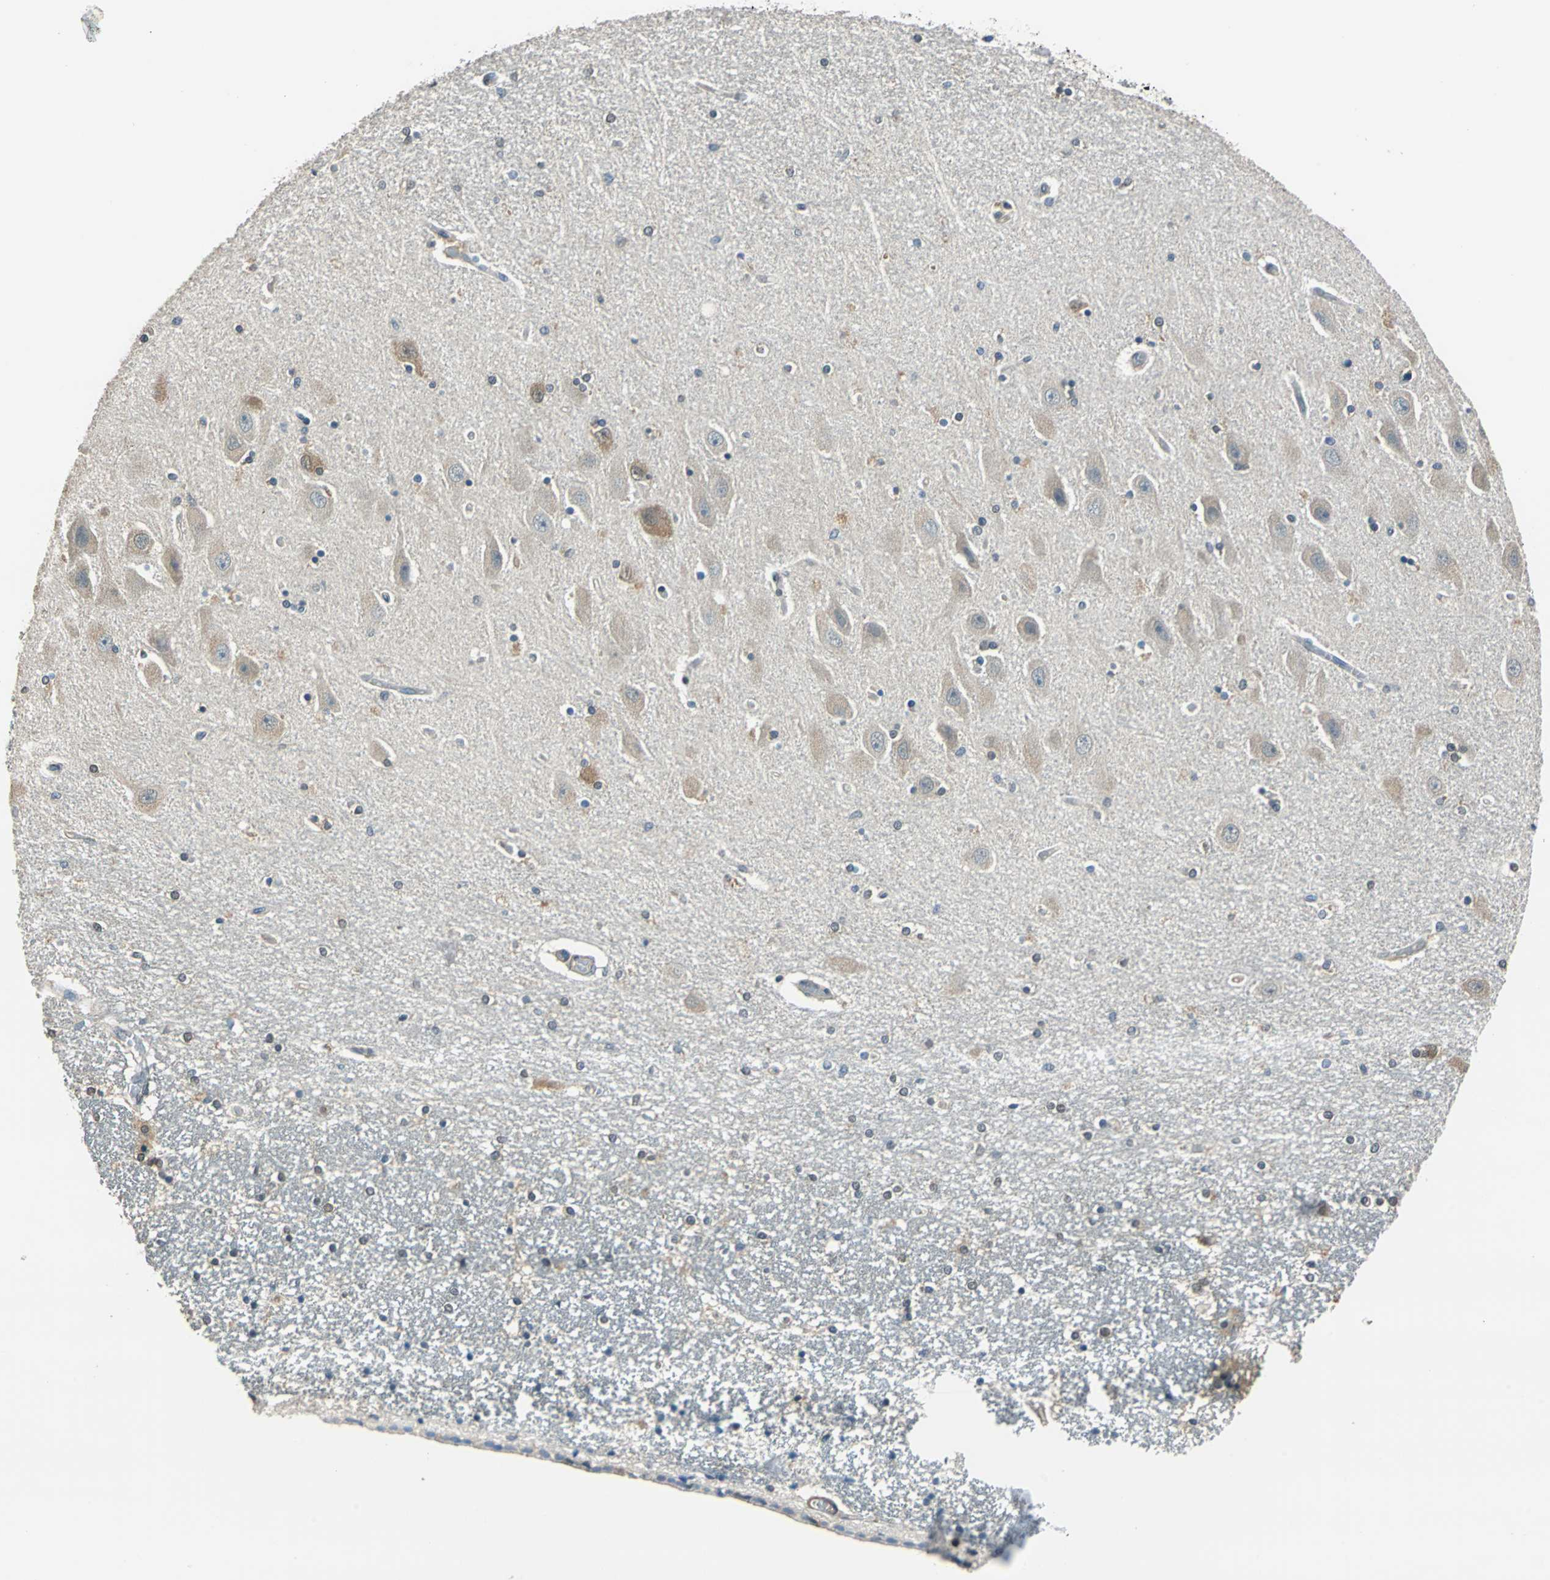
{"staining": {"intensity": "moderate", "quantity": ">75%", "location": "cytoplasmic/membranous,nuclear"}, "tissue": "hippocampus", "cell_type": "Glial cells", "image_type": "normal", "snomed": [{"axis": "morphology", "description": "Normal tissue, NOS"}, {"axis": "topography", "description": "Hippocampus"}], "caption": "A brown stain highlights moderate cytoplasmic/membranous,nuclear expression of a protein in glial cells of normal hippocampus. (DAB IHC, brown staining for protein, blue staining for nuclei).", "gene": "FKBP4", "patient": {"sex": "female", "age": 54}}